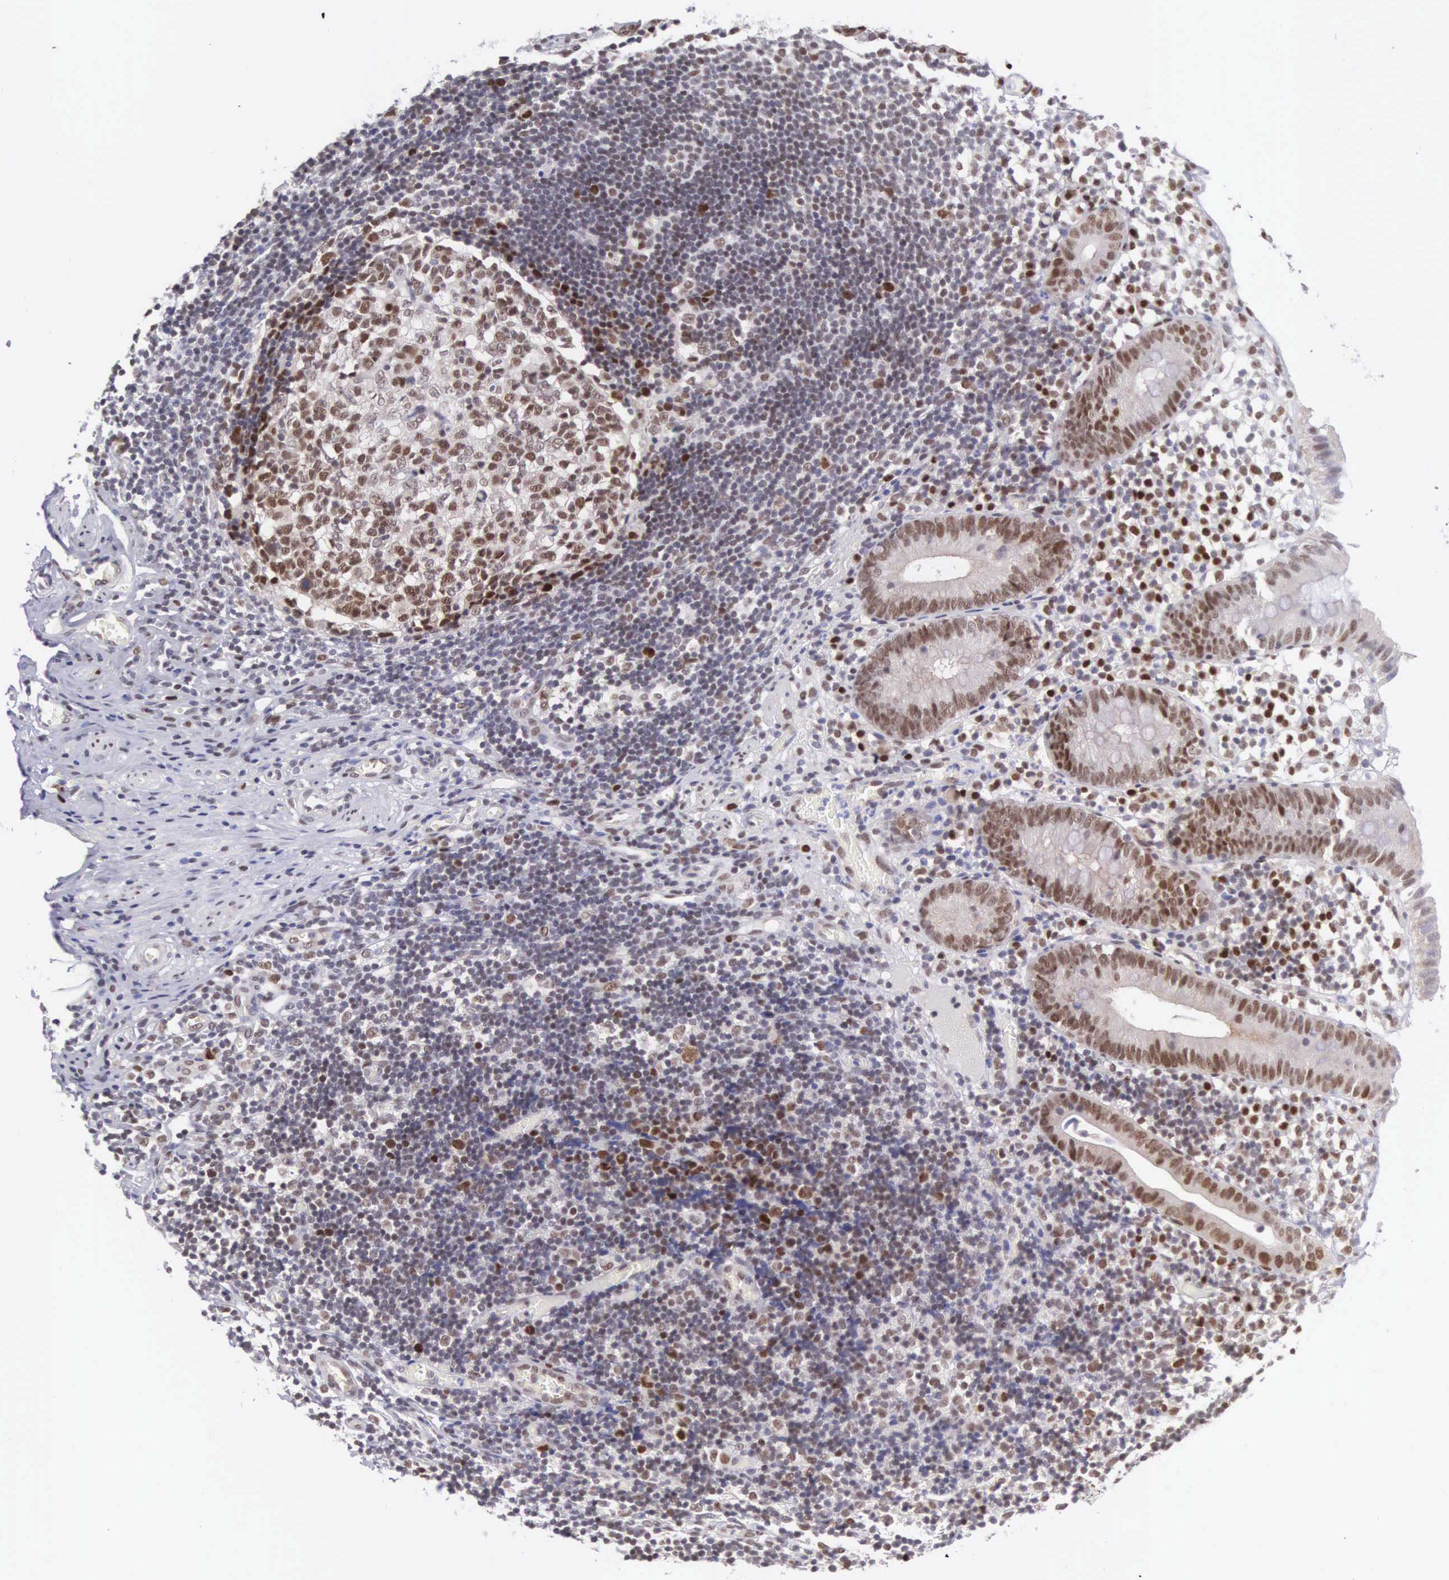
{"staining": {"intensity": "strong", "quantity": ">75%", "location": "nuclear"}, "tissue": "appendix", "cell_type": "Glandular cells", "image_type": "normal", "snomed": [{"axis": "morphology", "description": "Normal tissue, NOS"}, {"axis": "topography", "description": "Appendix"}], "caption": "Immunohistochemistry (IHC) (DAB (3,3'-diaminobenzidine)) staining of benign appendix reveals strong nuclear protein positivity in about >75% of glandular cells.", "gene": "CCDC117", "patient": {"sex": "male", "age": 25}}